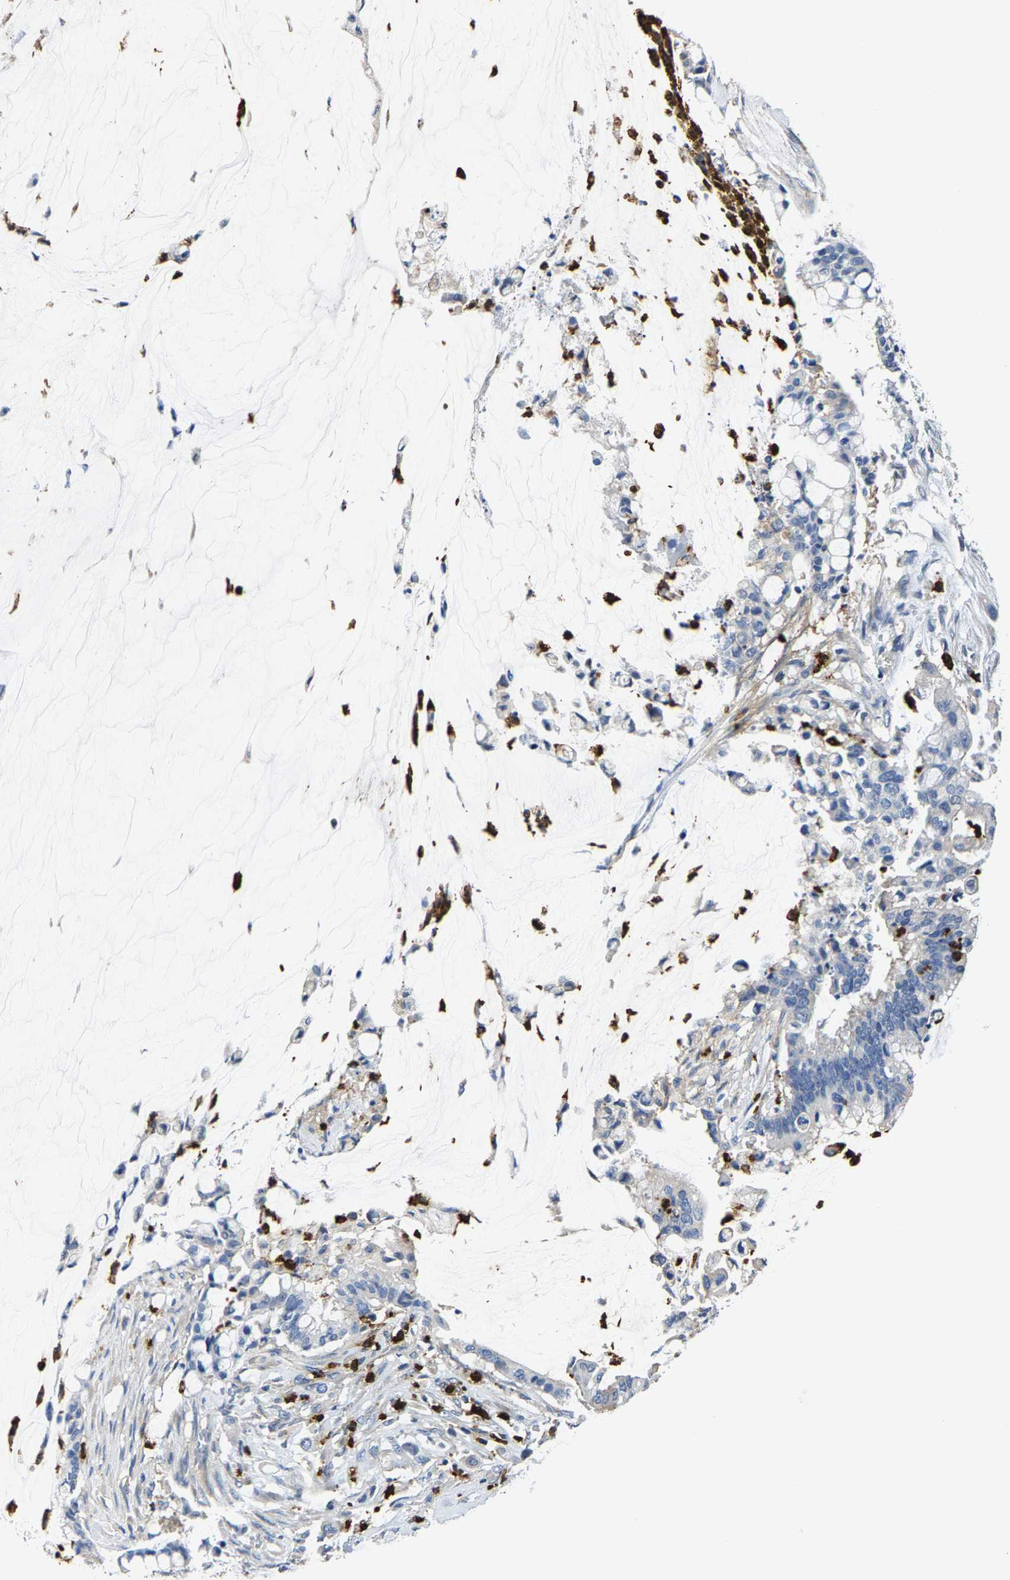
{"staining": {"intensity": "negative", "quantity": "none", "location": "none"}, "tissue": "pancreatic cancer", "cell_type": "Tumor cells", "image_type": "cancer", "snomed": [{"axis": "morphology", "description": "Adenocarcinoma, NOS"}, {"axis": "topography", "description": "Pancreas"}], "caption": "Immunohistochemistry of human adenocarcinoma (pancreatic) exhibits no expression in tumor cells. (DAB (3,3'-diaminobenzidine) immunohistochemistry visualized using brightfield microscopy, high magnification).", "gene": "TRAF6", "patient": {"sex": "male", "age": 41}}